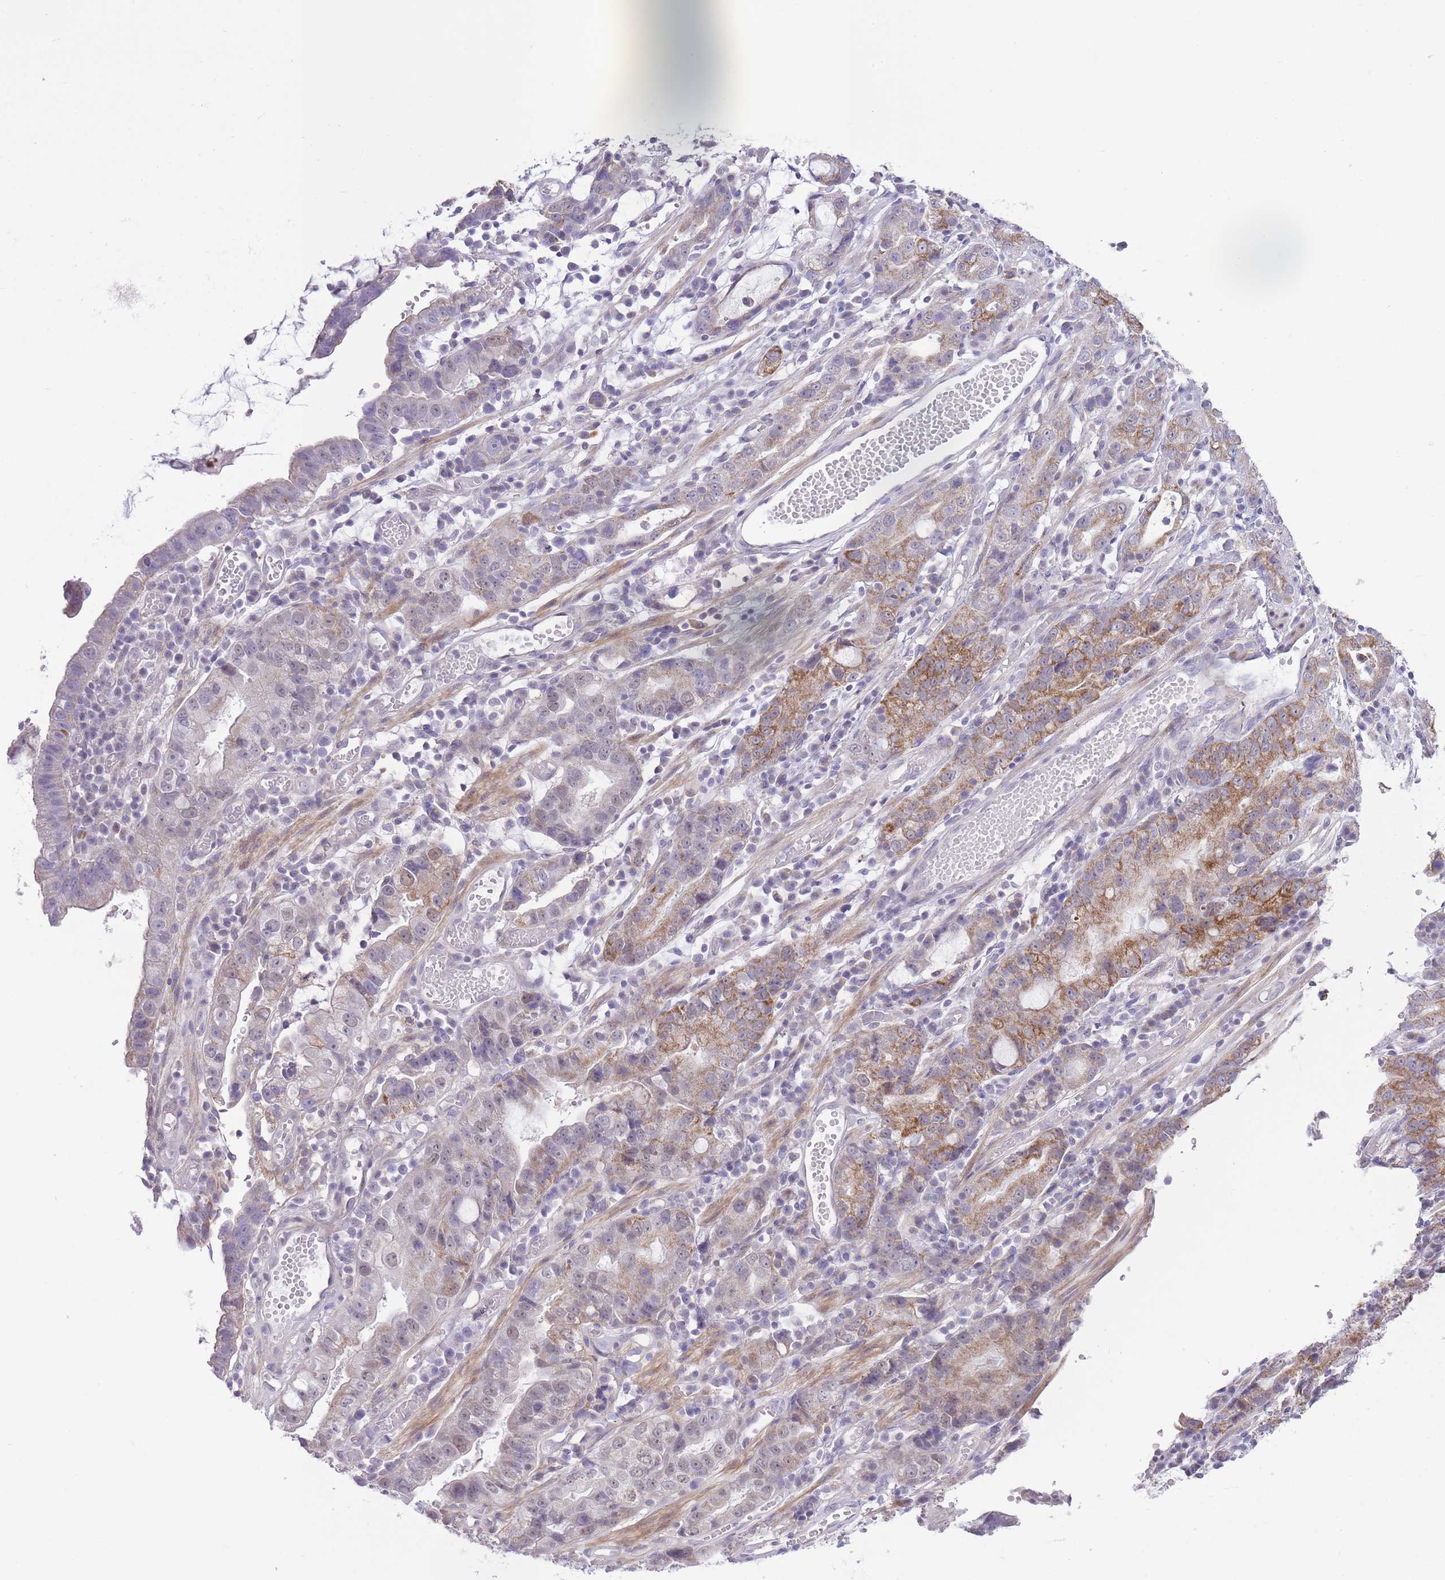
{"staining": {"intensity": "moderate", "quantity": "25%-75%", "location": "cytoplasmic/membranous"}, "tissue": "stomach cancer", "cell_type": "Tumor cells", "image_type": "cancer", "snomed": [{"axis": "morphology", "description": "Adenocarcinoma, NOS"}, {"axis": "topography", "description": "Stomach"}], "caption": "Protein analysis of adenocarcinoma (stomach) tissue exhibits moderate cytoplasmic/membranous expression in approximately 25%-75% of tumor cells.", "gene": "ZBTB24", "patient": {"sex": "male", "age": 55}}